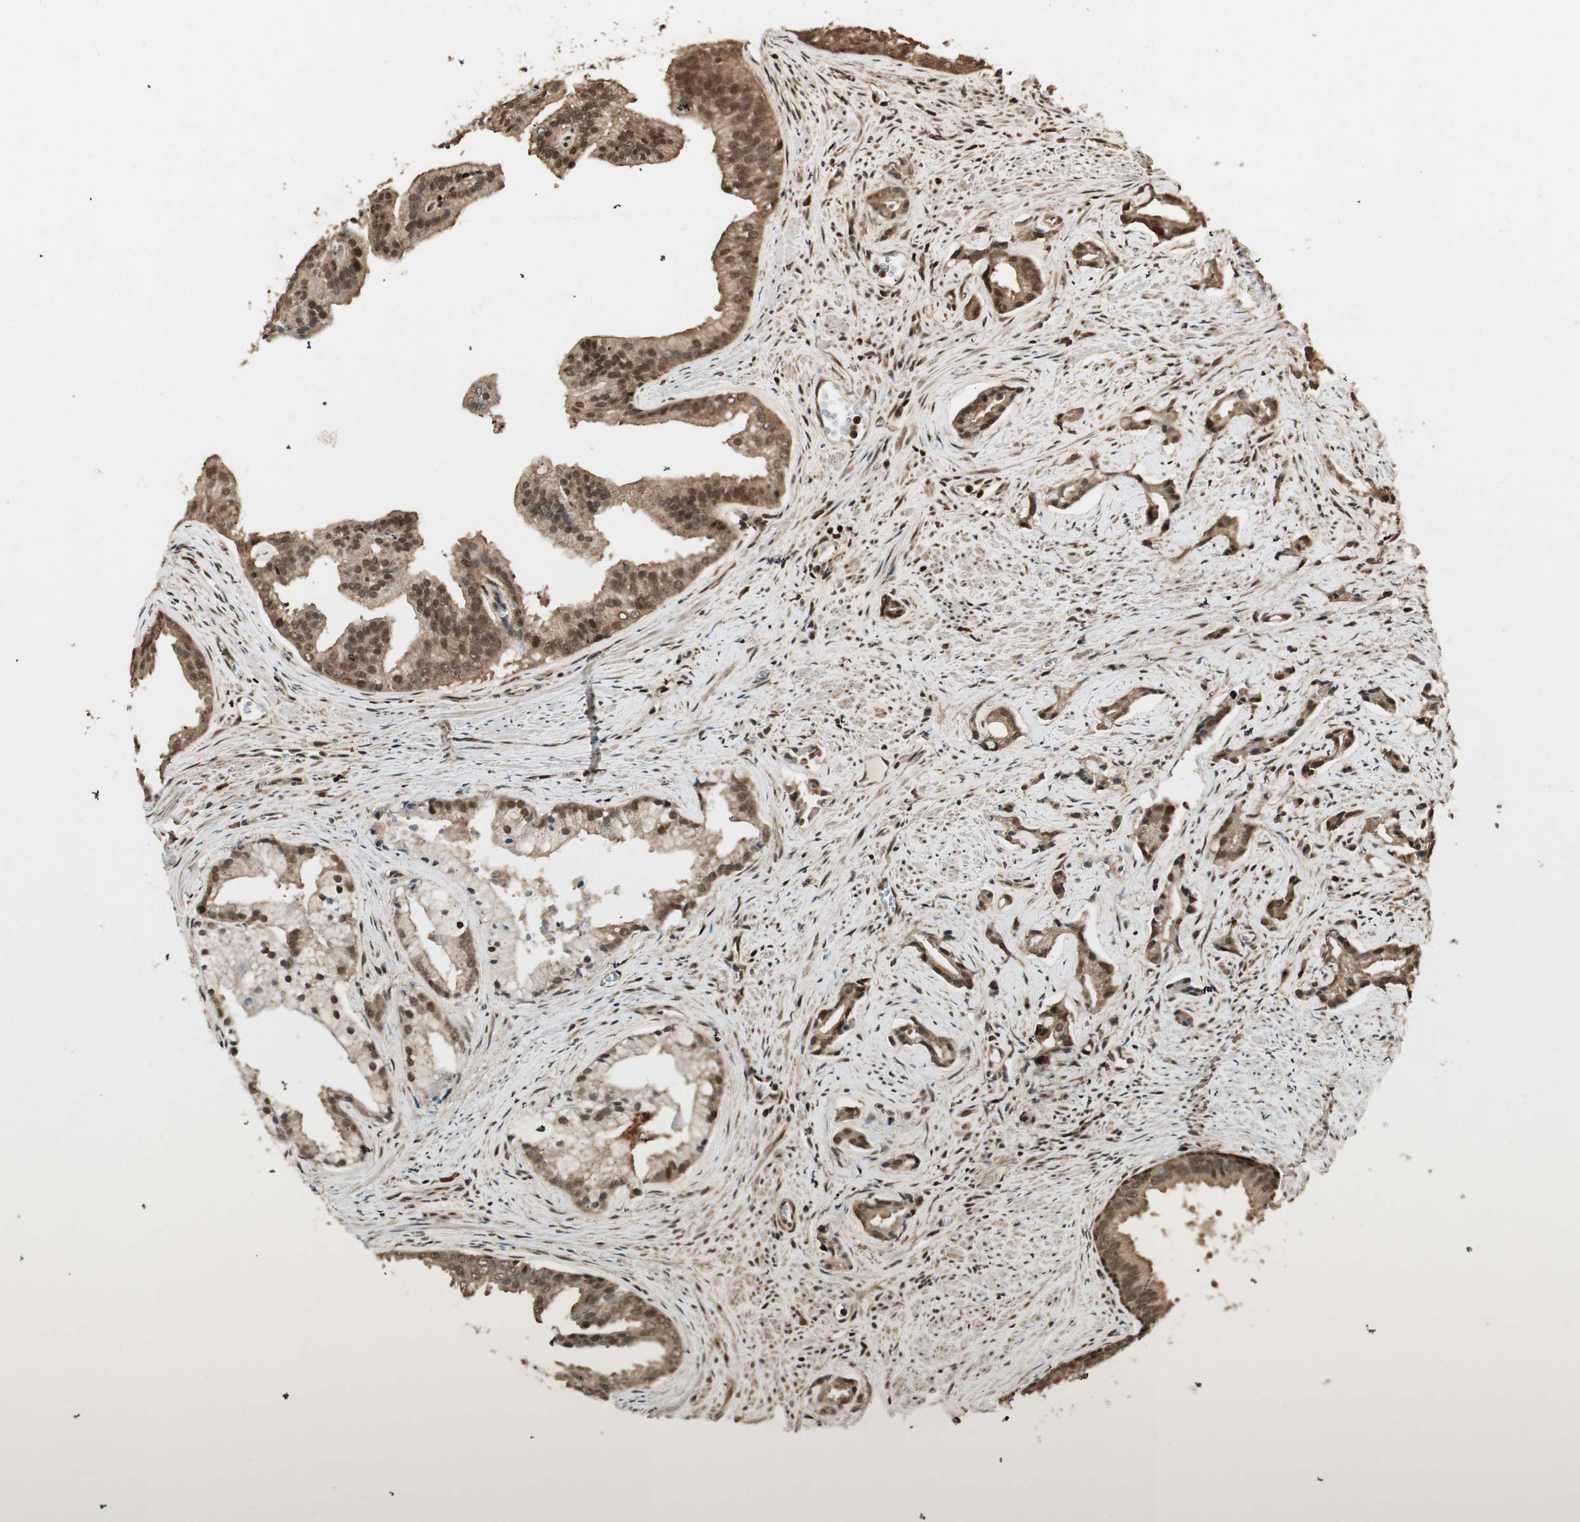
{"staining": {"intensity": "moderate", "quantity": ">75%", "location": "cytoplasmic/membranous,nuclear"}, "tissue": "prostate cancer", "cell_type": "Tumor cells", "image_type": "cancer", "snomed": [{"axis": "morphology", "description": "Adenocarcinoma, High grade"}, {"axis": "topography", "description": "Prostate"}], "caption": "Prostate high-grade adenocarcinoma stained for a protein (brown) reveals moderate cytoplasmic/membranous and nuclear positive expression in about >75% of tumor cells.", "gene": "RPA3", "patient": {"sex": "male", "age": 67}}